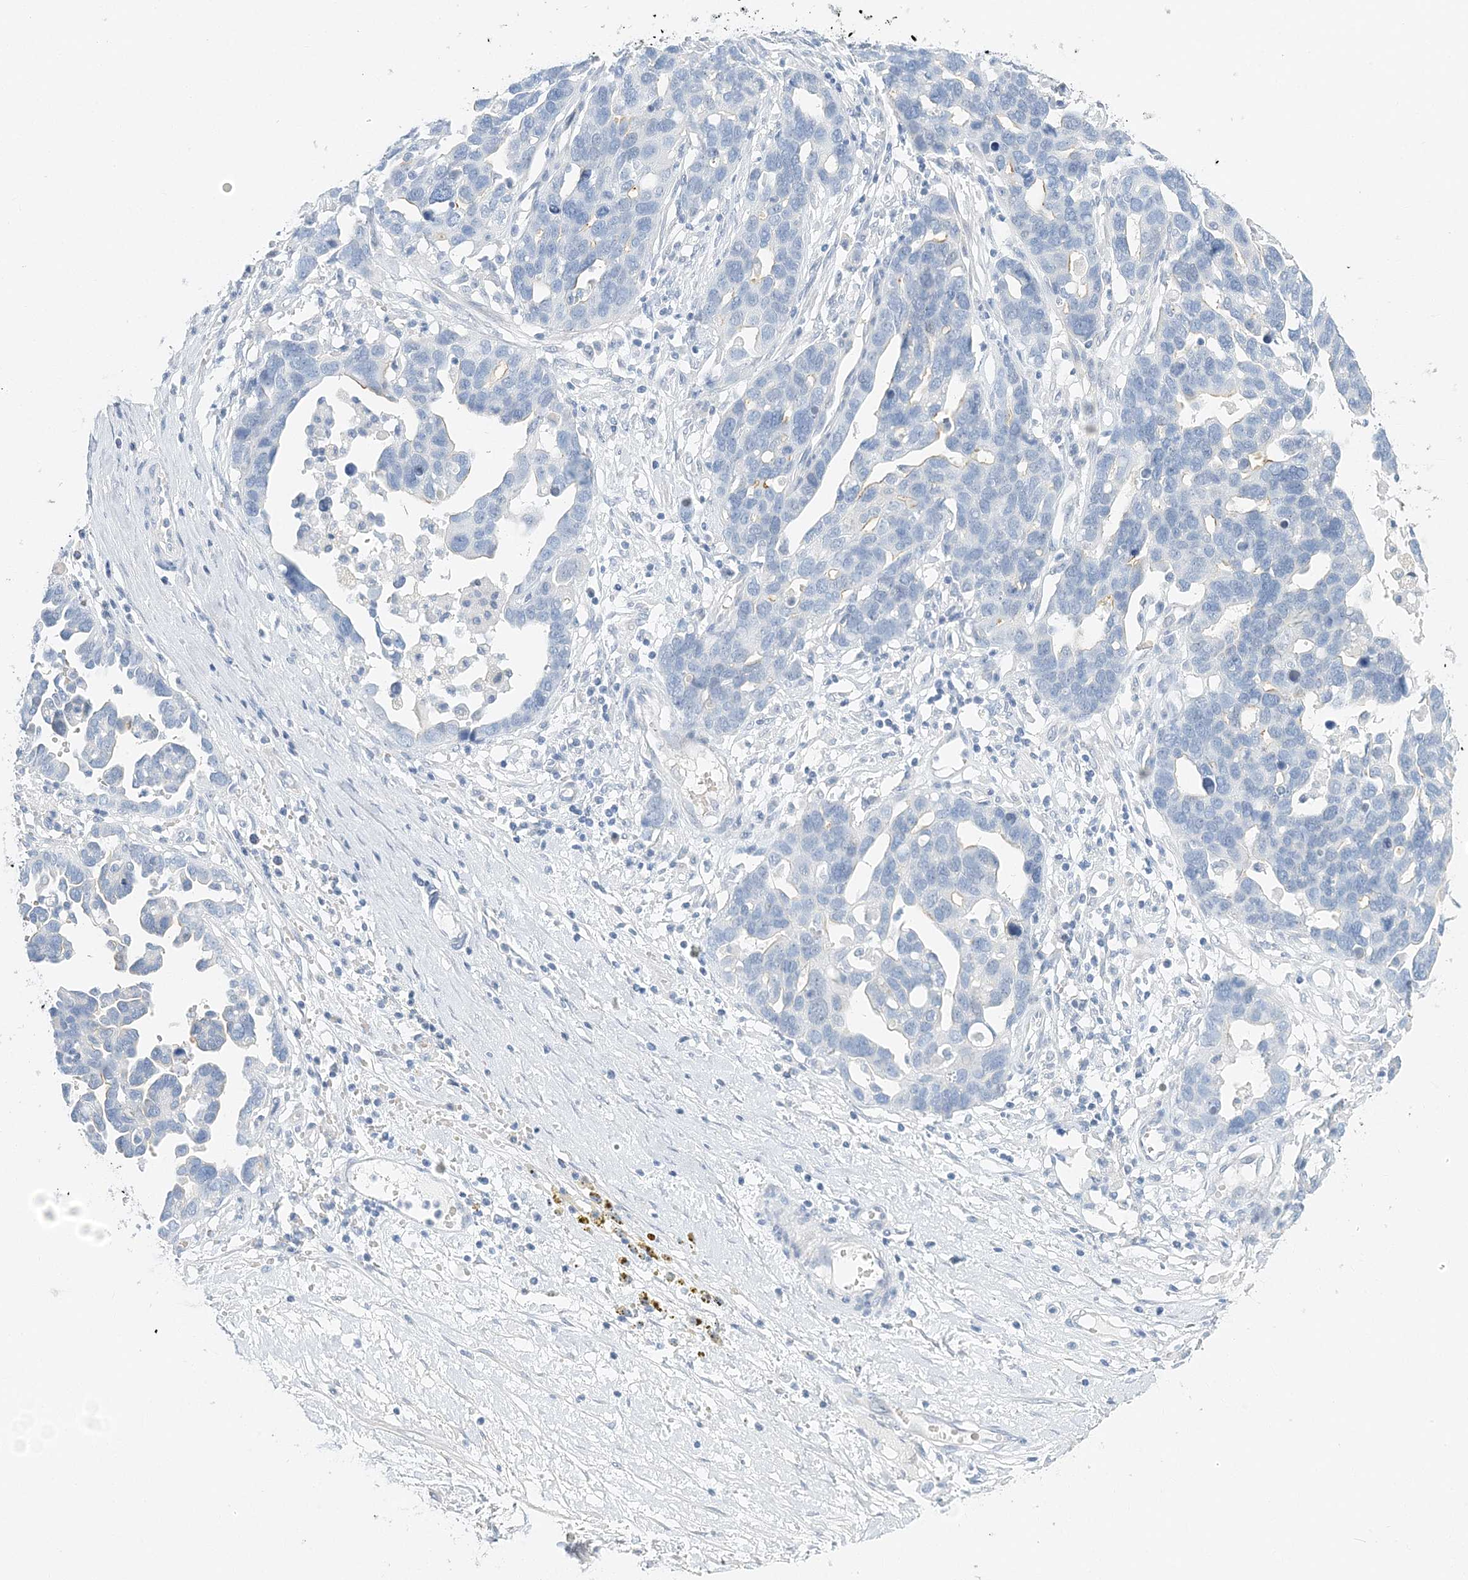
{"staining": {"intensity": "negative", "quantity": "none", "location": "none"}, "tissue": "ovarian cancer", "cell_type": "Tumor cells", "image_type": "cancer", "snomed": [{"axis": "morphology", "description": "Cystadenocarcinoma, serous, NOS"}, {"axis": "topography", "description": "Ovary"}], "caption": "Human ovarian serous cystadenocarcinoma stained for a protein using immunohistochemistry reveals no expression in tumor cells.", "gene": "VILL", "patient": {"sex": "female", "age": 54}}